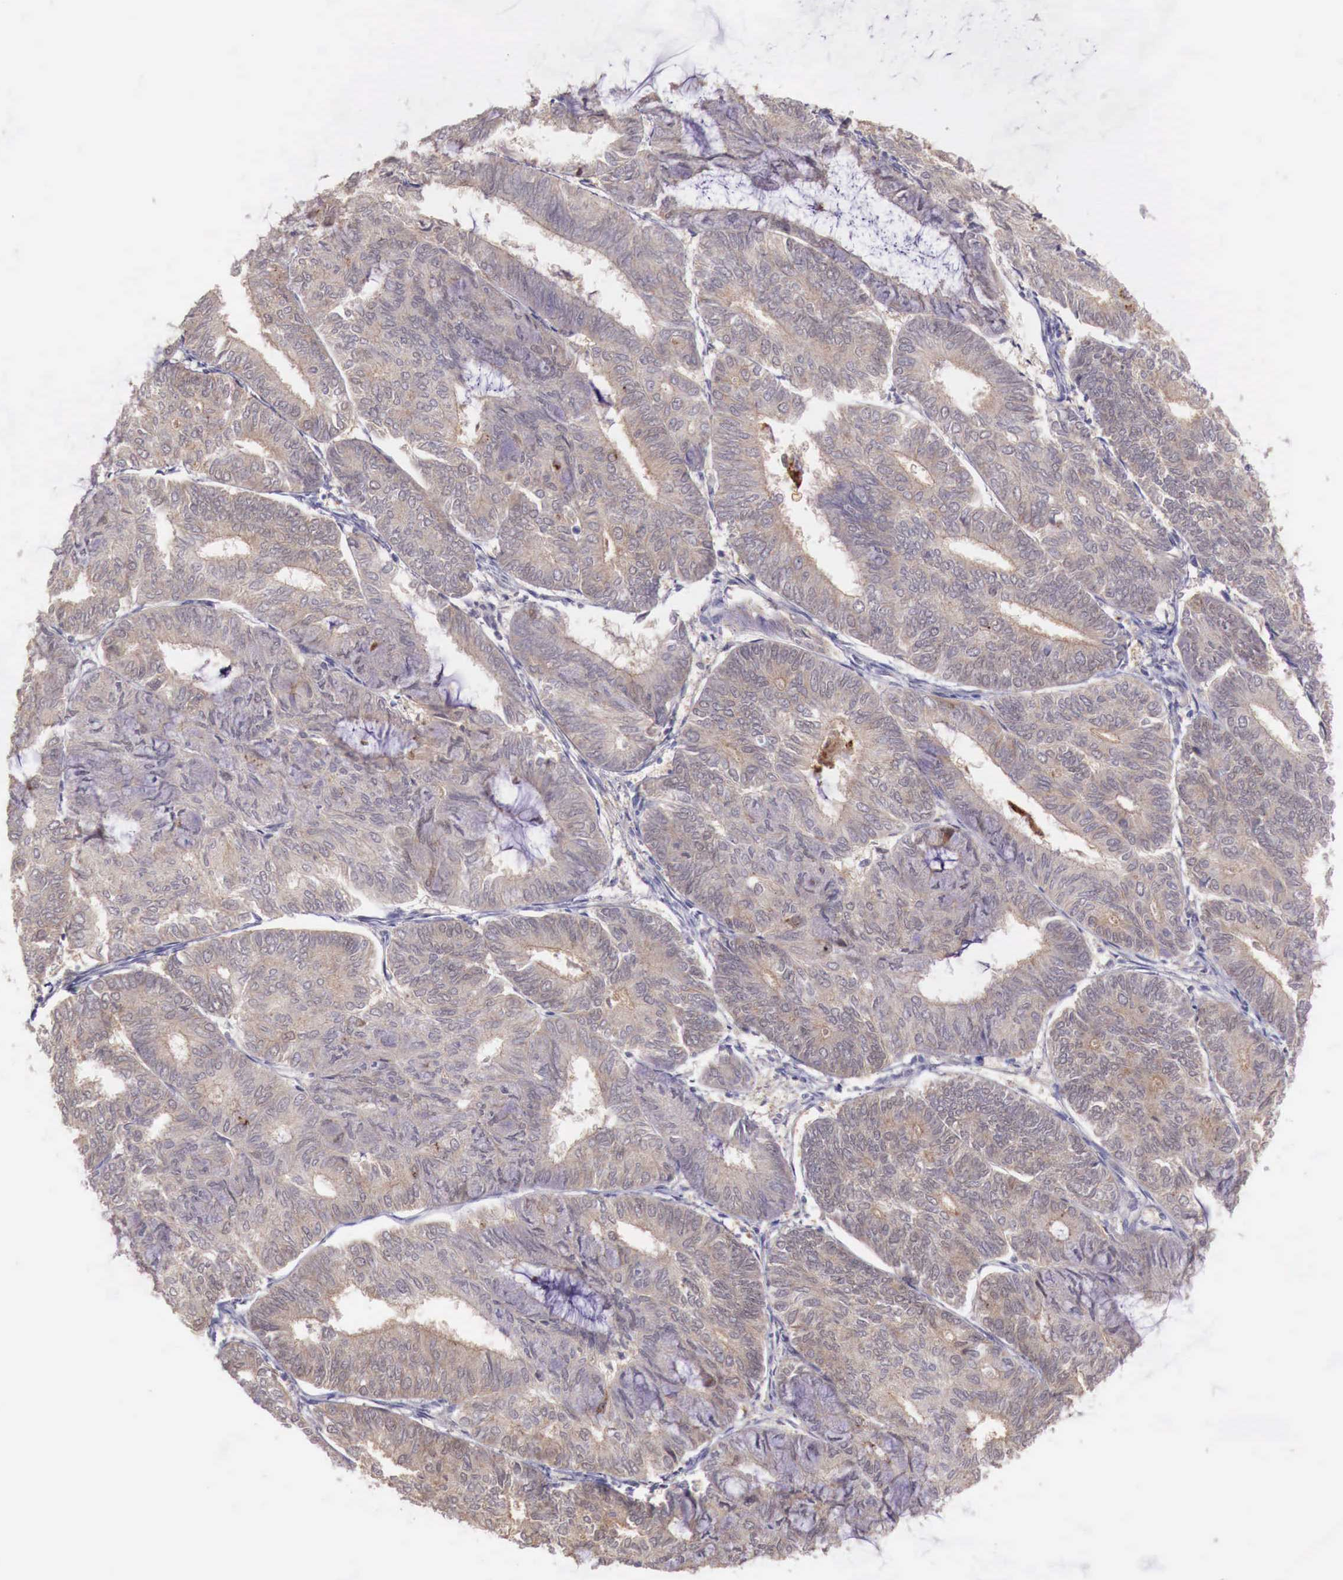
{"staining": {"intensity": "weak", "quantity": ">75%", "location": "cytoplasmic/membranous"}, "tissue": "endometrial cancer", "cell_type": "Tumor cells", "image_type": "cancer", "snomed": [{"axis": "morphology", "description": "Adenocarcinoma, NOS"}, {"axis": "topography", "description": "Endometrium"}], "caption": "IHC image of endometrial cancer (adenocarcinoma) stained for a protein (brown), which demonstrates low levels of weak cytoplasmic/membranous staining in about >75% of tumor cells.", "gene": "GAB2", "patient": {"sex": "female", "age": 59}}